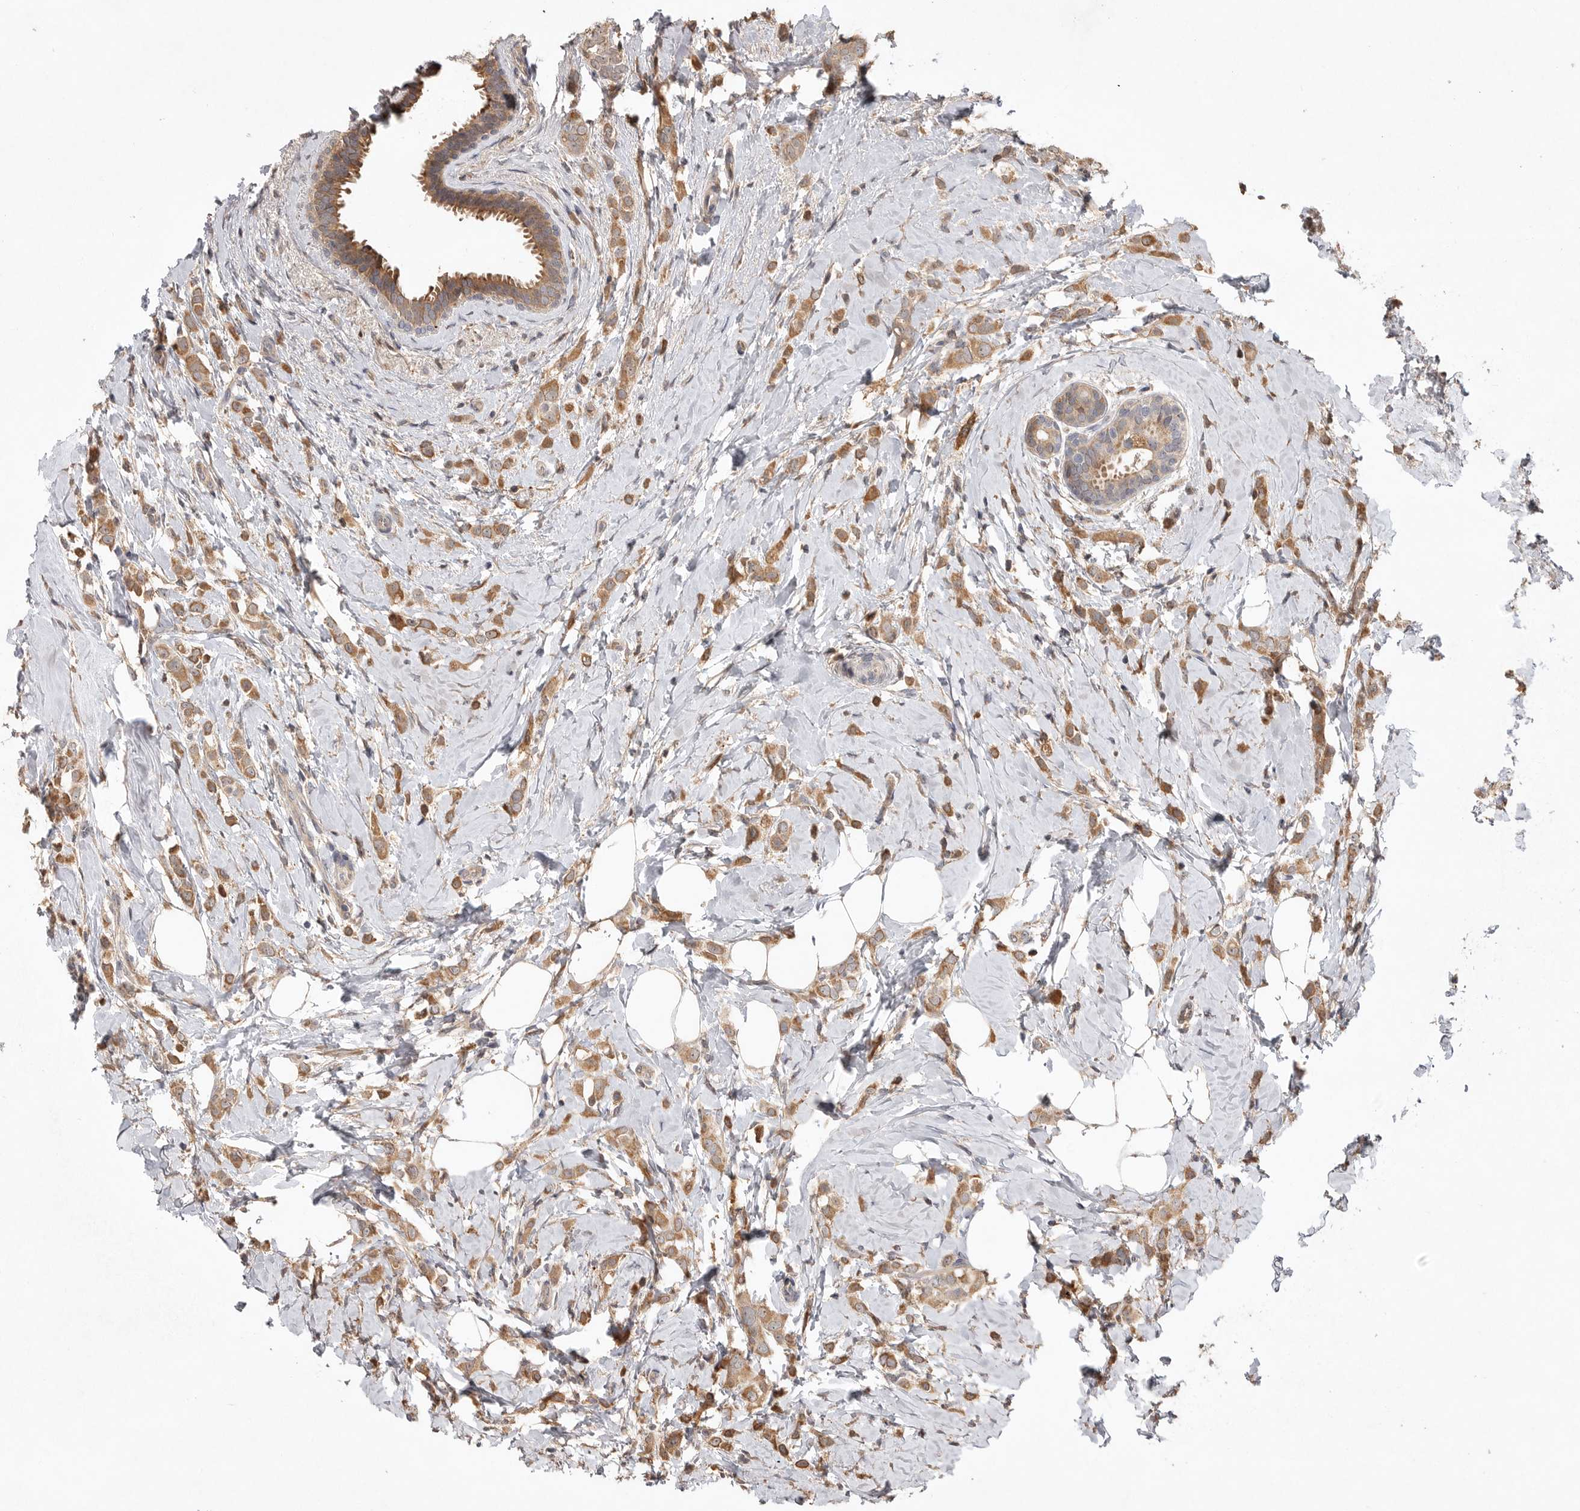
{"staining": {"intensity": "moderate", "quantity": ">75%", "location": "cytoplasmic/membranous"}, "tissue": "breast cancer", "cell_type": "Tumor cells", "image_type": "cancer", "snomed": [{"axis": "morphology", "description": "Lobular carcinoma"}, {"axis": "topography", "description": "Breast"}], "caption": "Human breast lobular carcinoma stained for a protein (brown) demonstrates moderate cytoplasmic/membranous positive positivity in approximately >75% of tumor cells.", "gene": "VN1R4", "patient": {"sex": "female", "age": 47}}